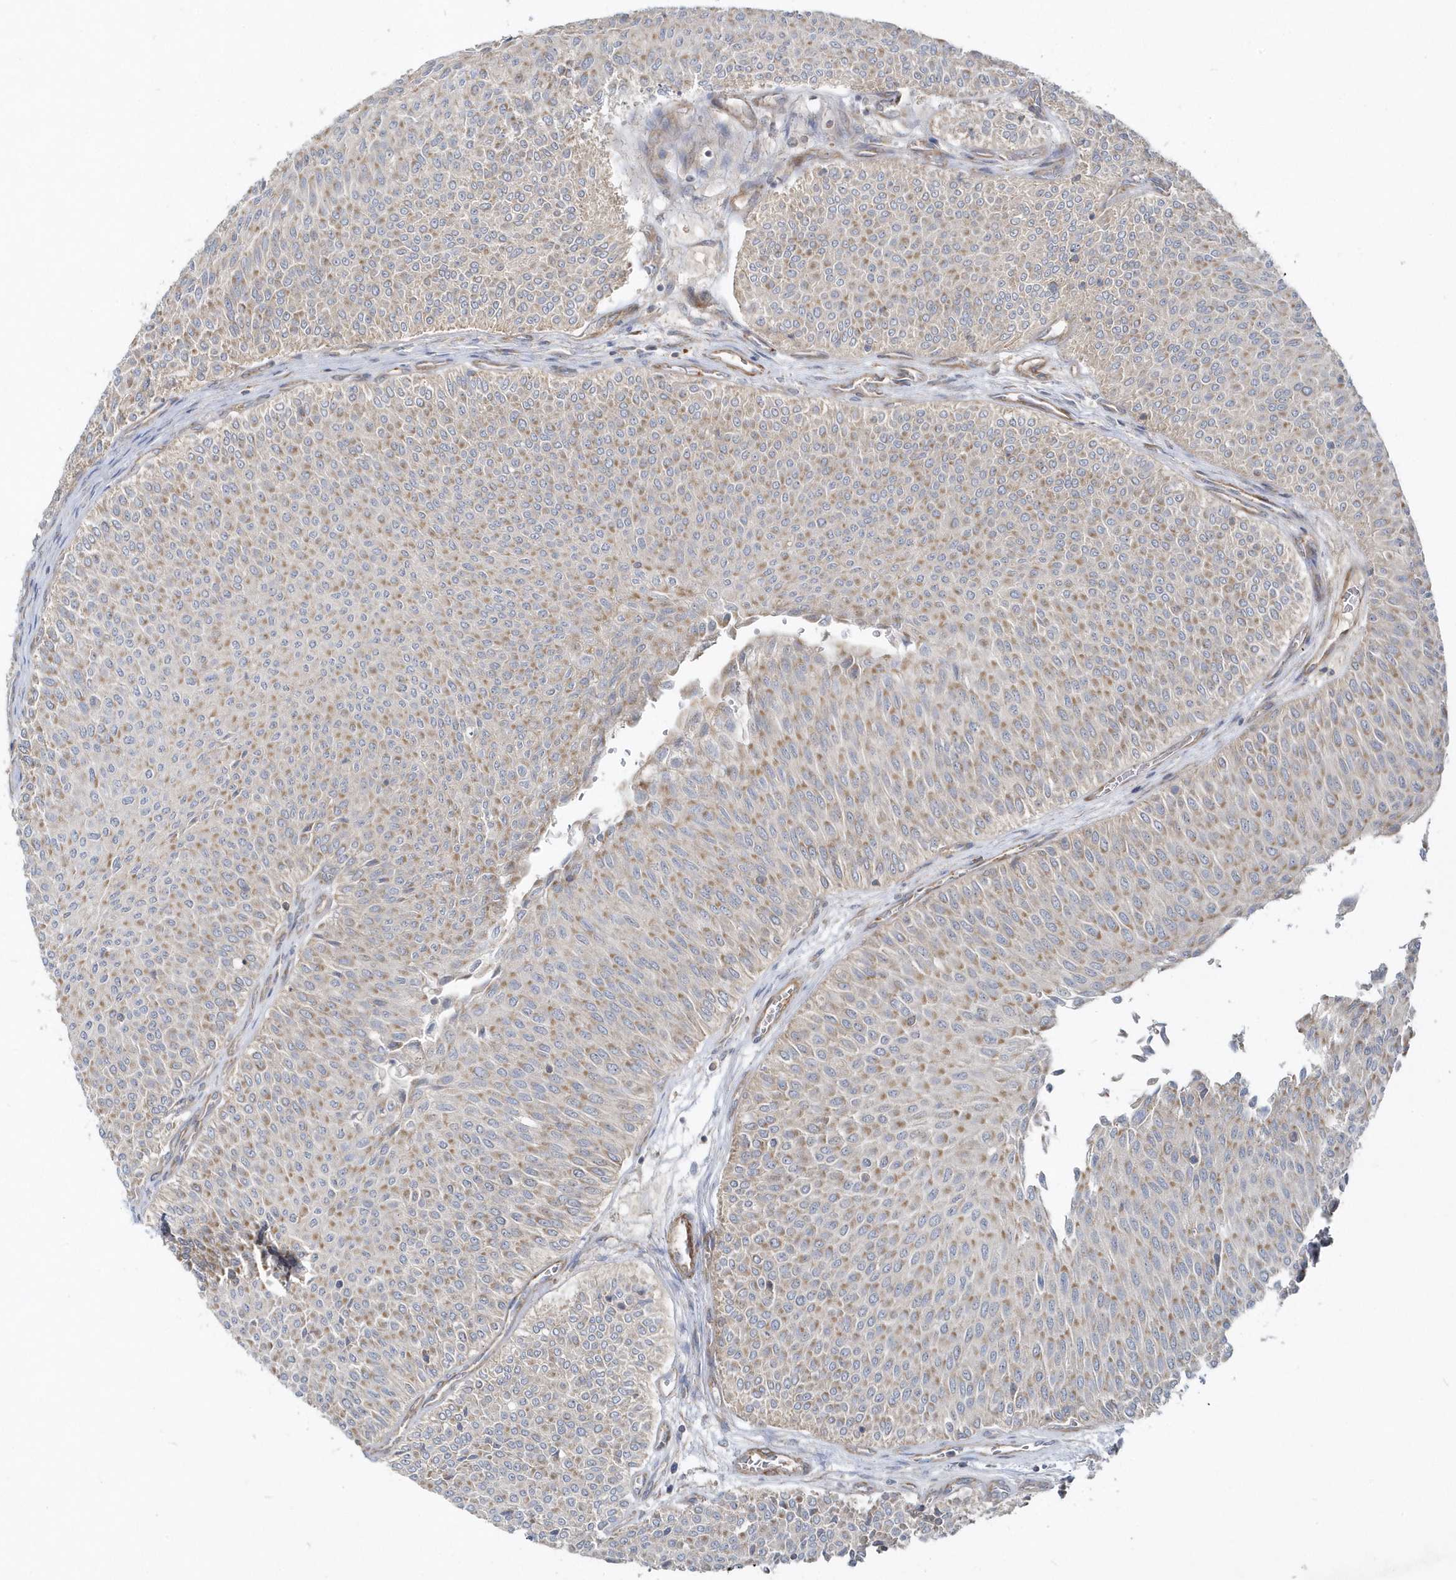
{"staining": {"intensity": "weak", "quantity": "25%-75%", "location": "cytoplasmic/membranous"}, "tissue": "urothelial cancer", "cell_type": "Tumor cells", "image_type": "cancer", "snomed": [{"axis": "morphology", "description": "Urothelial carcinoma, Low grade"}, {"axis": "topography", "description": "Urinary bladder"}], "caption": "Urothelial cancer stained for a protein demonstrates weak cytoplasmic/membranous positivity in tumor cells.", "gene": "LEXM", "patient": {"sex": "male", "age": 78}}